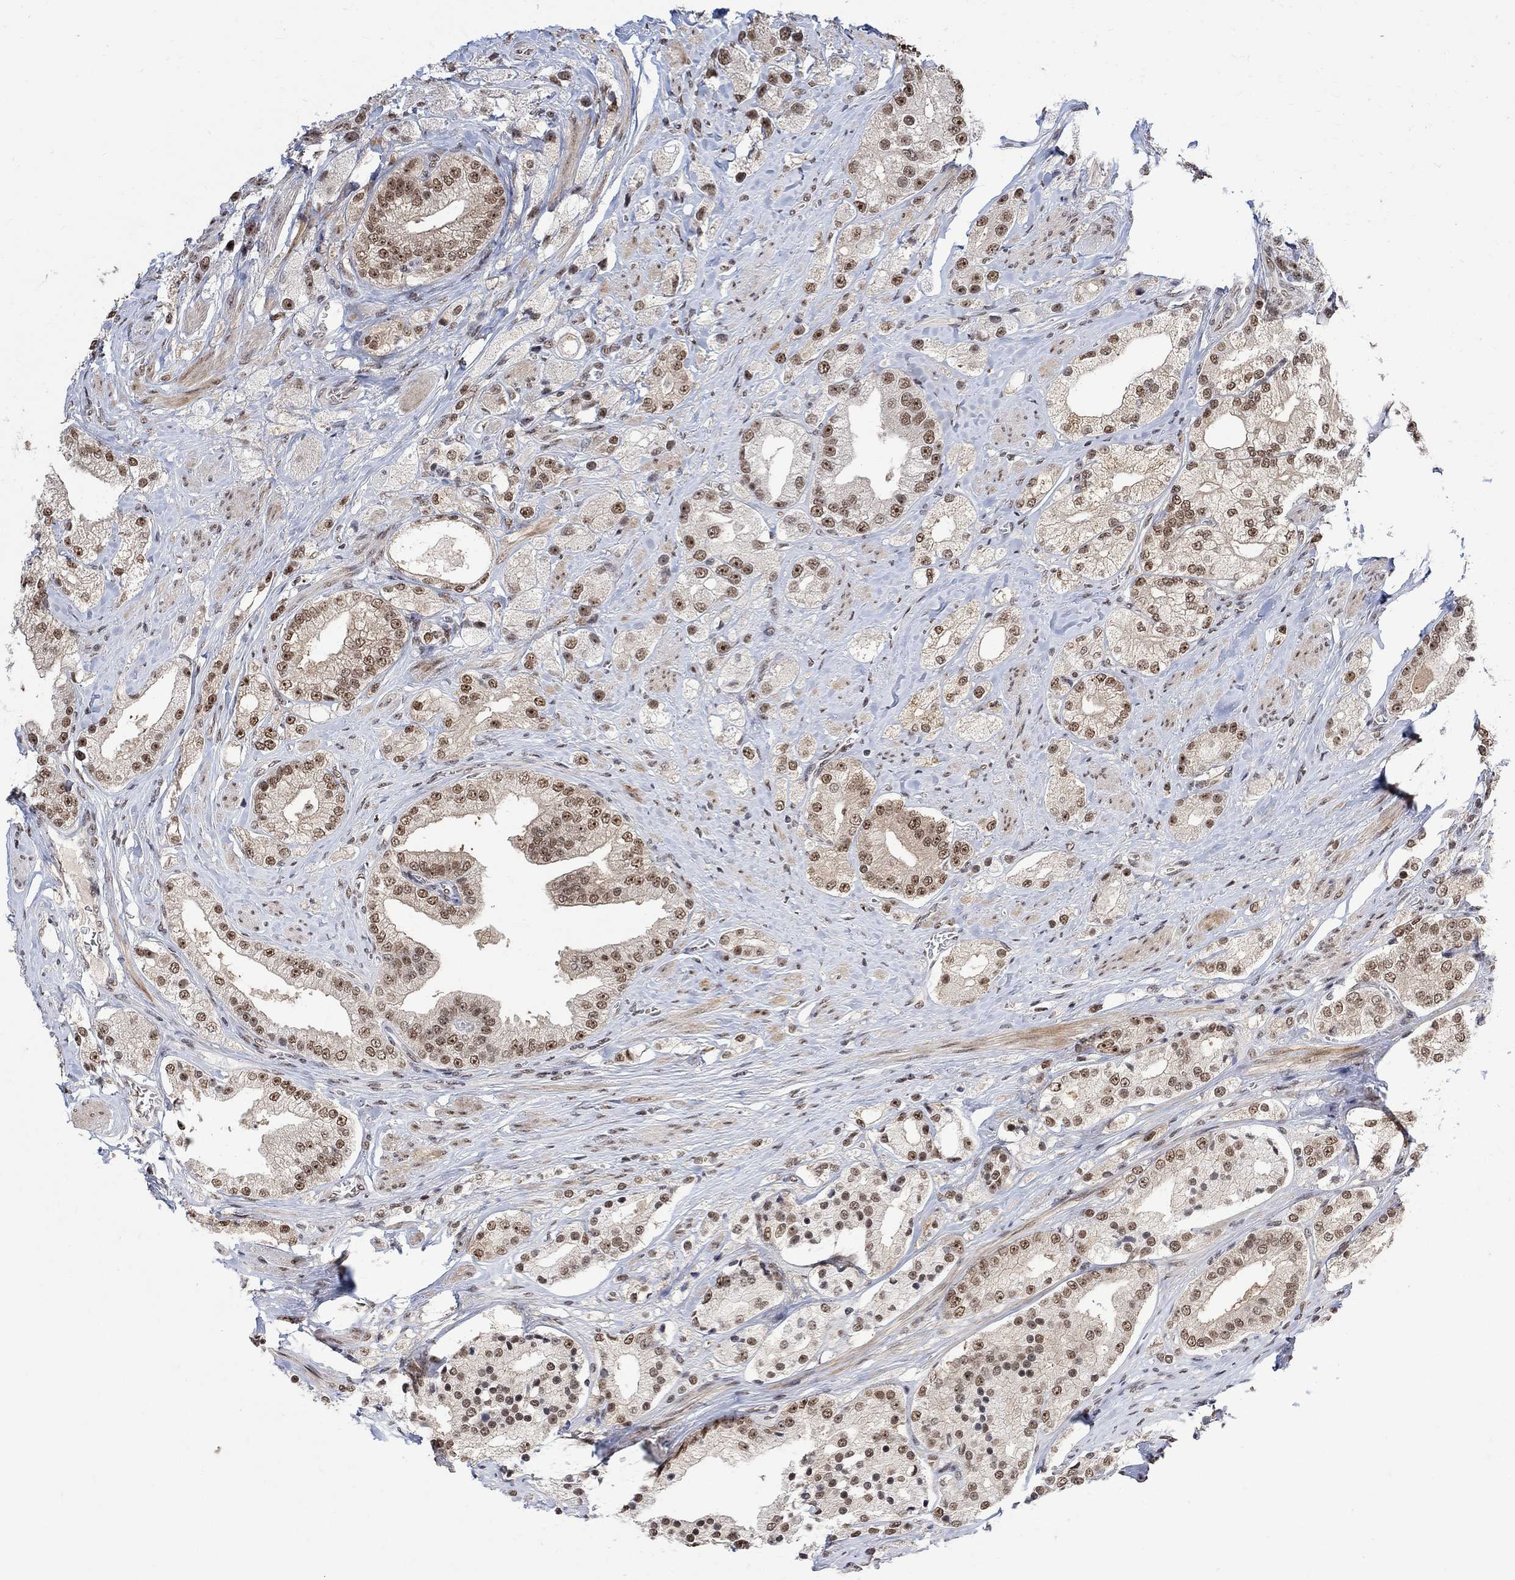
{"staining": {"intensity": "moderate", "quantity": ">75%", "location": "nuclear"}, "tissue": "prostate cancer", "cell_type": "Tumor cells", "image_type": "cancer", "snomed": [{"axis": "morphology", "description": "Adenocarcinoma, NOS"}, {"axis": "topography", "description": "Prostate and seminal vesicle, NOS"}, {"axis": "topography", "description": "Prostate"}], "caption": "Immunohistochemical staining of human adenocarcinoma (prostate) reveals medium levels of moderate nuclear positivity in about >75% of tumor cells.", "gene": "E4F1", "patient": {"sex": "male", "age": 67}}